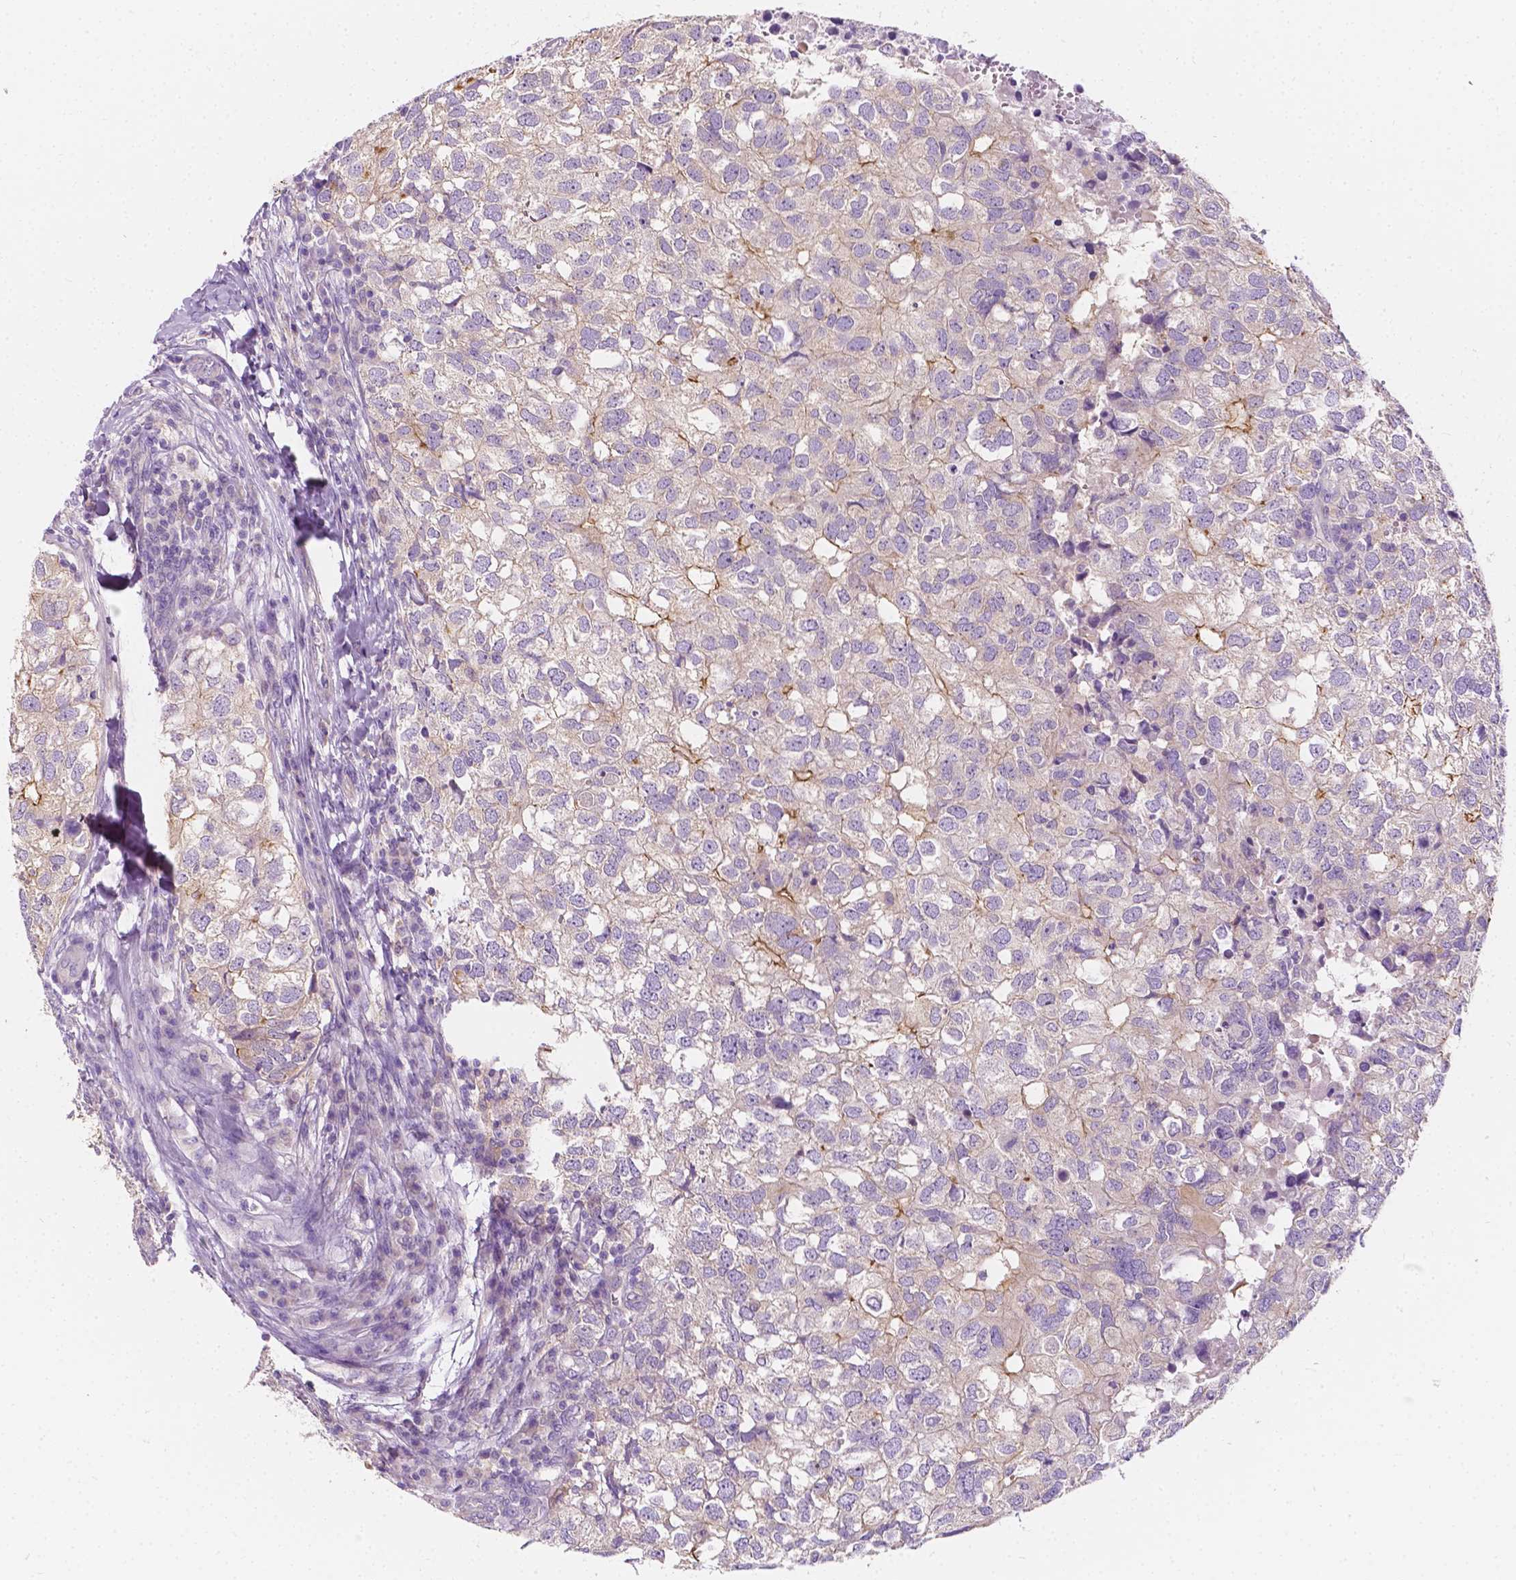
{"staining": {"intensity": "negative", "quantity": "none", "location": "none"}, "tissue": "breast cancer", "cell_type": "Tumor cells", "image_type": "cancer", "snomed": [{"axis": "morphology", "description": "Duct carcinoma"}, {"axis": "topography", "description": "Breast"}], "caption": "A histopathology image of human intraductal carcinoma (breast) is negative for staining in tumor cells.", "gene": "SIRT2", "patient": {"sex": "female", "age": 30}}